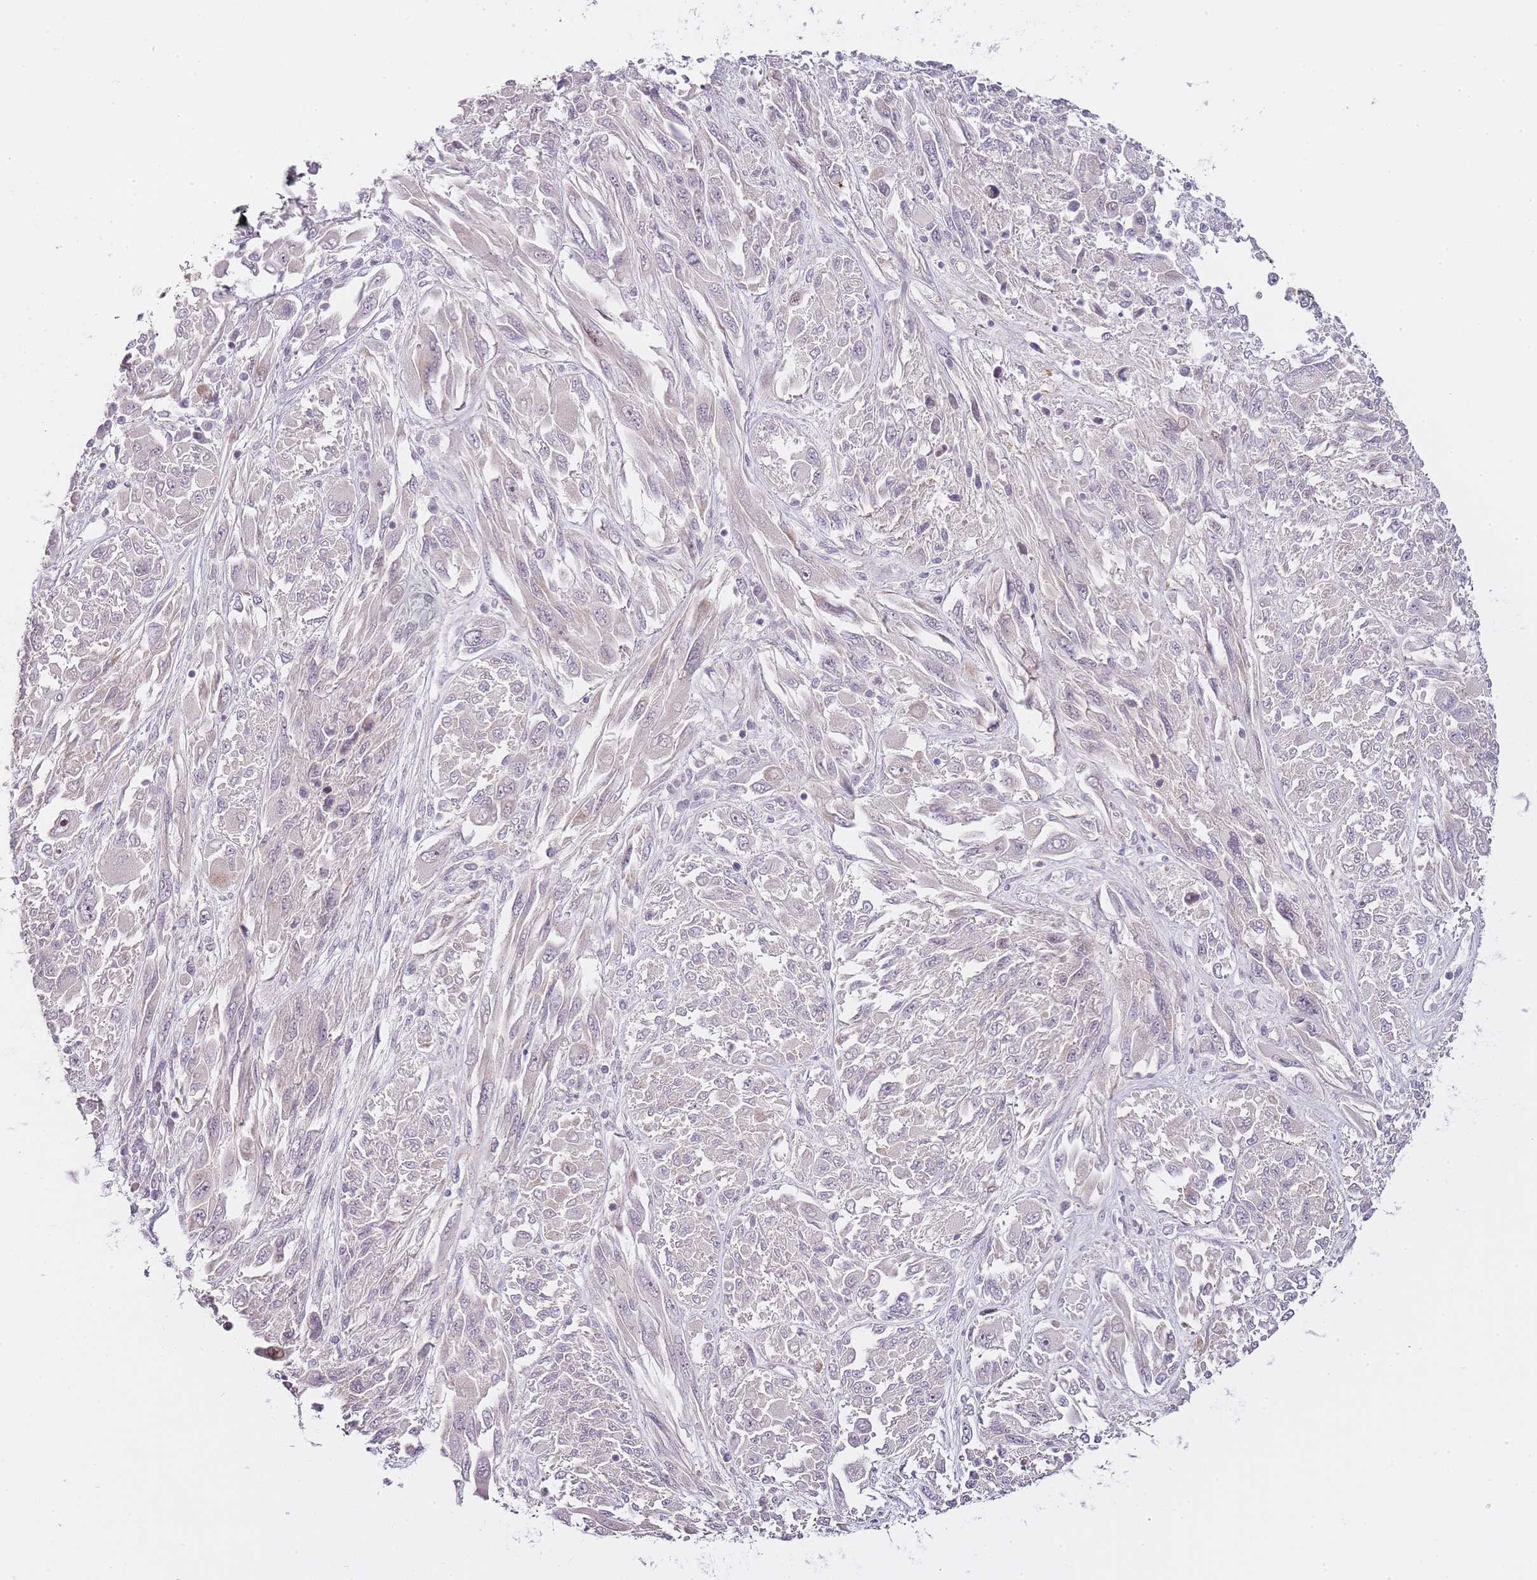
{"staining": {"intensity": "negative", "quantity": "none", "location": "none"}, "tissue": "melanoma", "cell_type": "Tumor cells", "image_type": "cancer", "snomed": [{"axis": "morphology", "description": "Malignant melanoma, NOS"}, {"axis": "topography", "description": "Skin"}], "caption": "Human melanoma stained for a protein using immunohistochemistry (IHC) reveals no positivity in tumor cells.", "gene": "OGG1", "patient": {"sex": "female", "age": 91}}